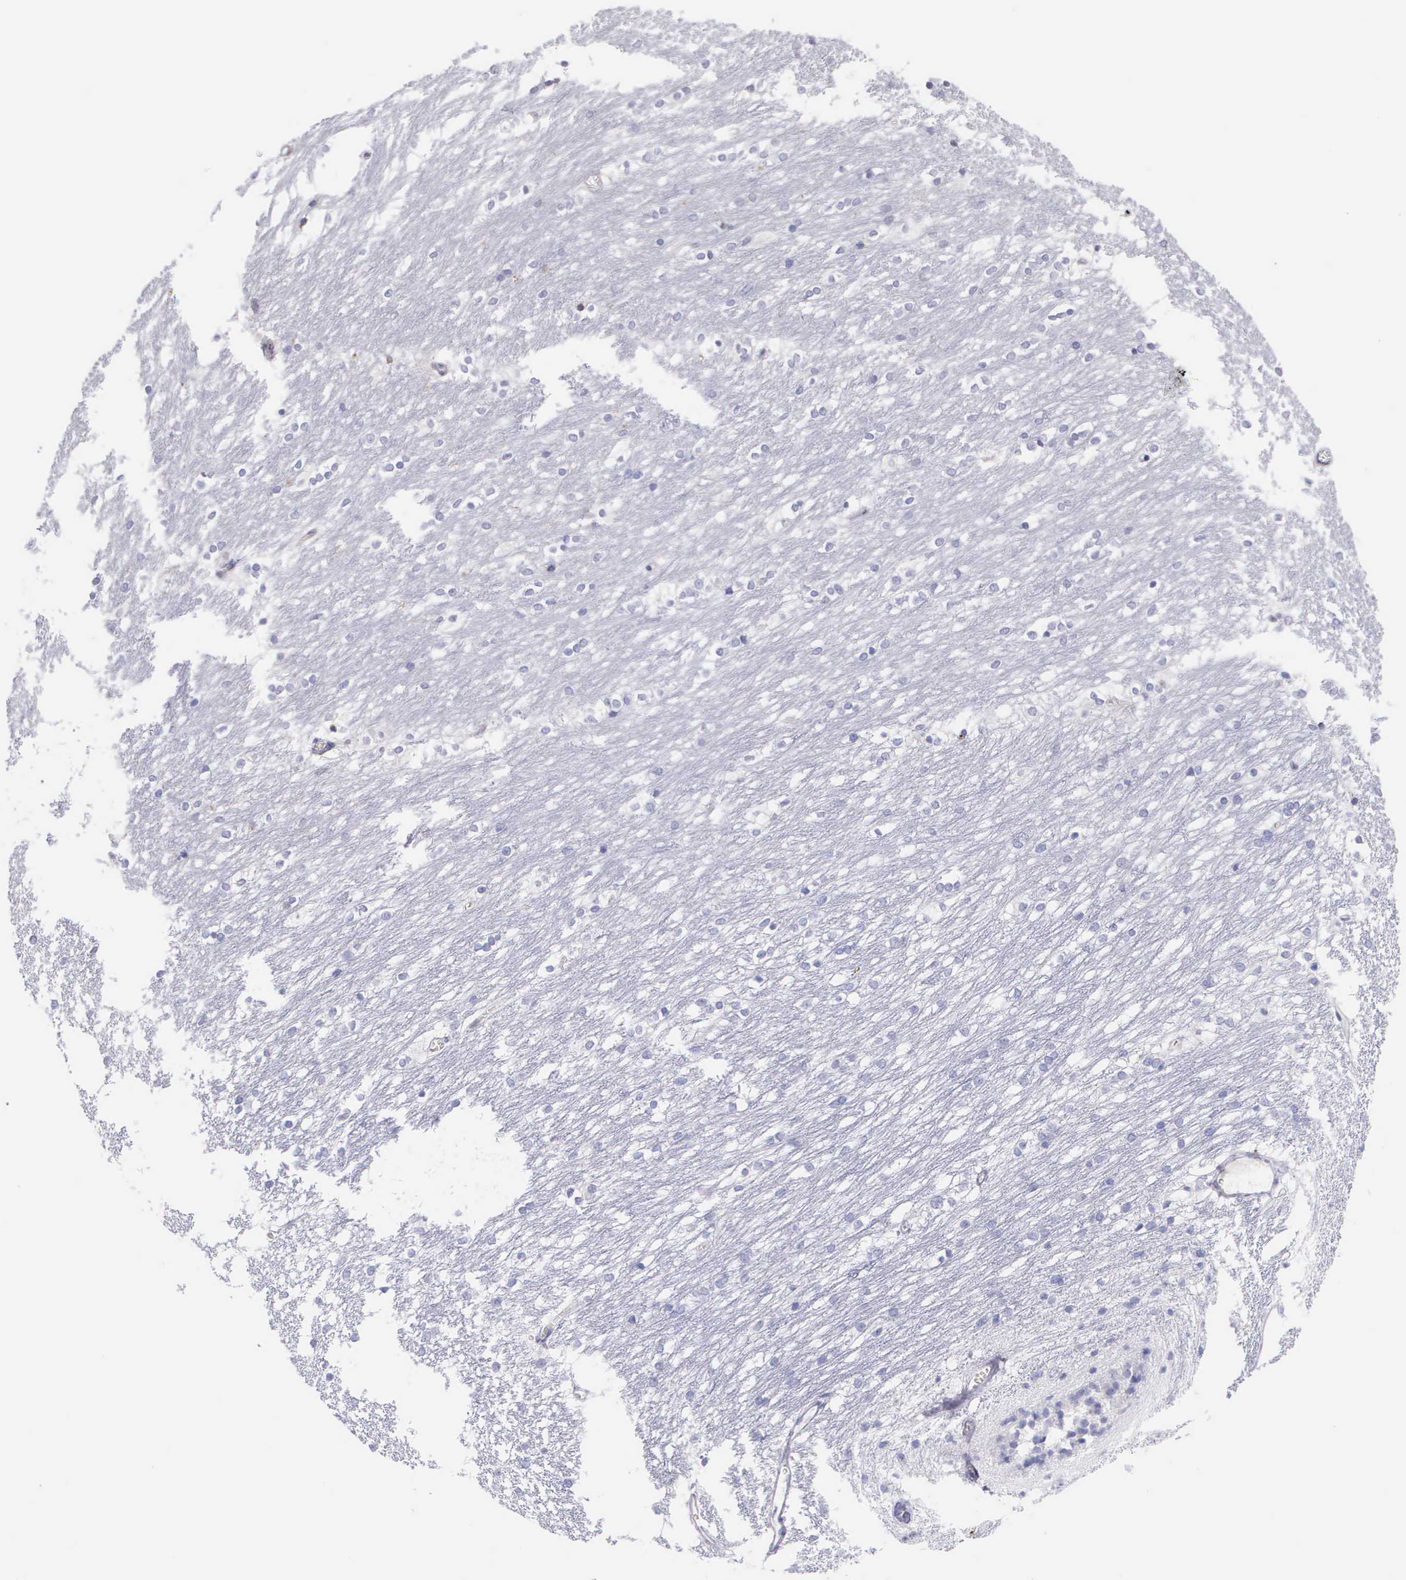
{"staining": {"intensity": "negative", "quantity": "none", "location": "none"}, "tissue": "caudate", "cell_type": "Neuronal cells", "image_type": "normal", "snomed": [{"axis": "morphology", "description": "Normal tissue, NOS"}, {"axis": "topography", "description": "Lateral ventricle wall"}], "caption": "DAB (3,3'-diaminobenzidine) immunohistochemical staining of benign caudate shows no significant positivity in neuronal cells.", "gene": "SRGN", "patient": {"sex": "female", "age": 19}}